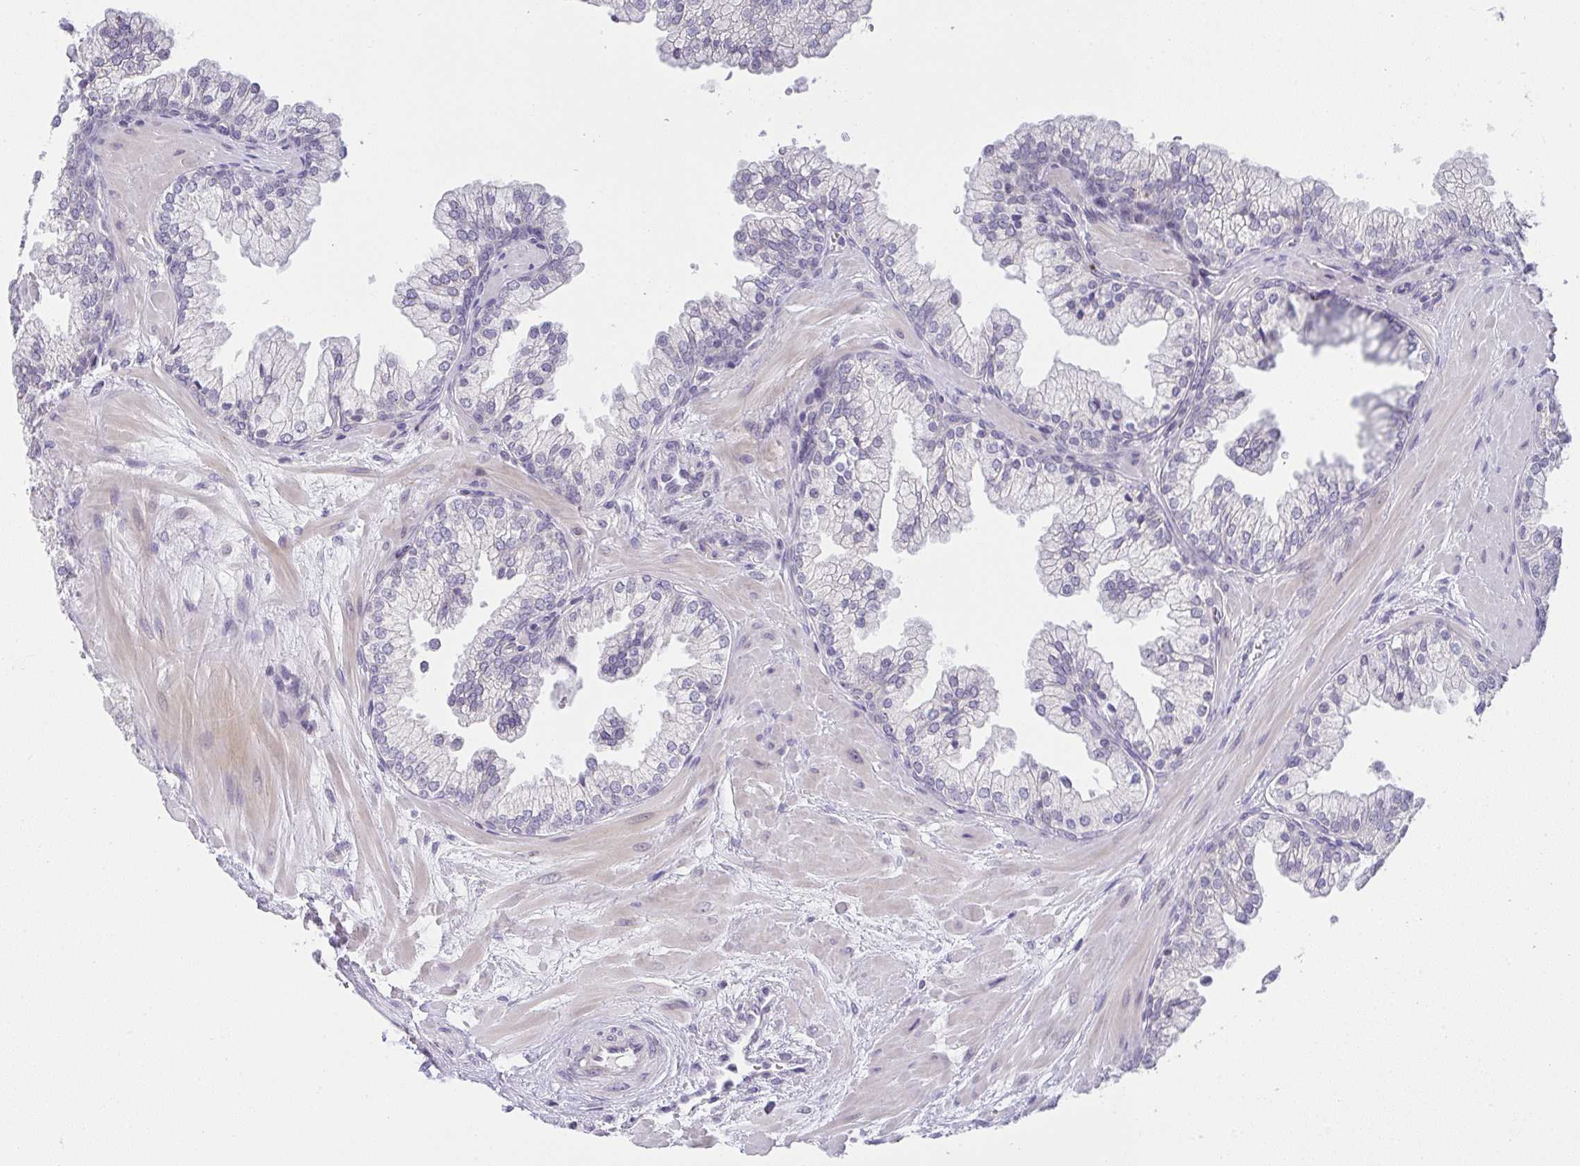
{"staining": {"intensity": "negative", "quantity": "none", "location": "none"}, "tissue": "prostate", "cell_type": "Glandular cells", "image_type": "normal", "snomed": [{"axis": "morphology", "description": "Normal tissue, NOS"}, {"axis": "topography", "description": "Prostate"}, {"axis": "topography", "description": "Peripheral nerve tissue"}], "caption": "Immunohistochemical staining of unremarkable human prostate demonstrates no significant staining in glandular cells.", "gene": "CACNA1S", "patient": {"sex": "male", "age": 61}}